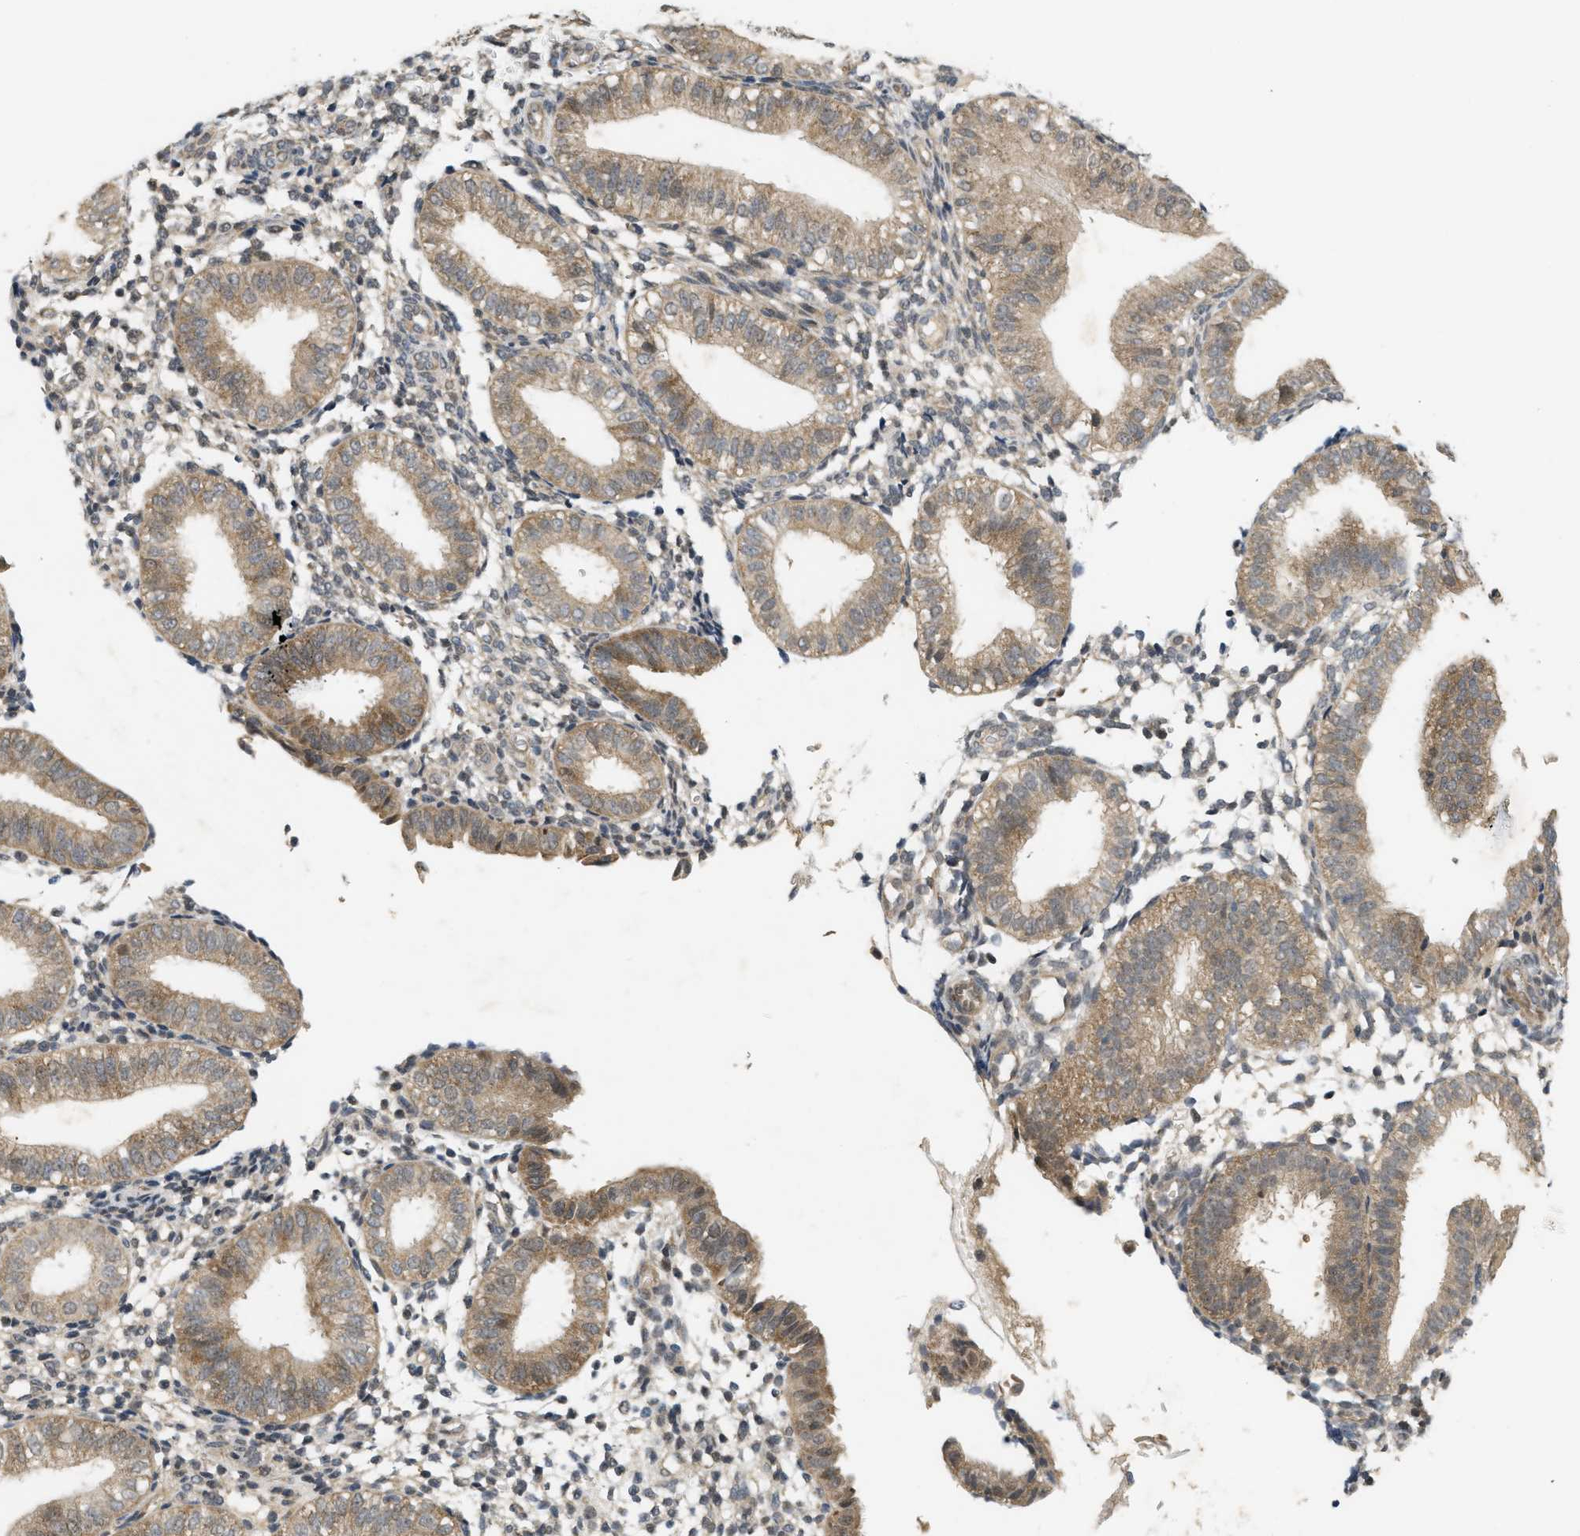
{"staining": {"intensity": "negative", "quantity": "none", "location": "none"}, "tissue": "endometrium", "cell_type": "Cells in endometrial stroma", "image_type": "normal", "snomed": [{"axis": "morphology", "description": "Normal tissue, NOS"}, {"axis": "topography", "description": "Endometrium"}], "caption": "This is an immunohistochemistry (IHC) image of unremarkable human endometrium. There is no staining in cells in endometrial stroma.", "gene": "PRKD1", "patient": {"sex": "female", "age": 39}}